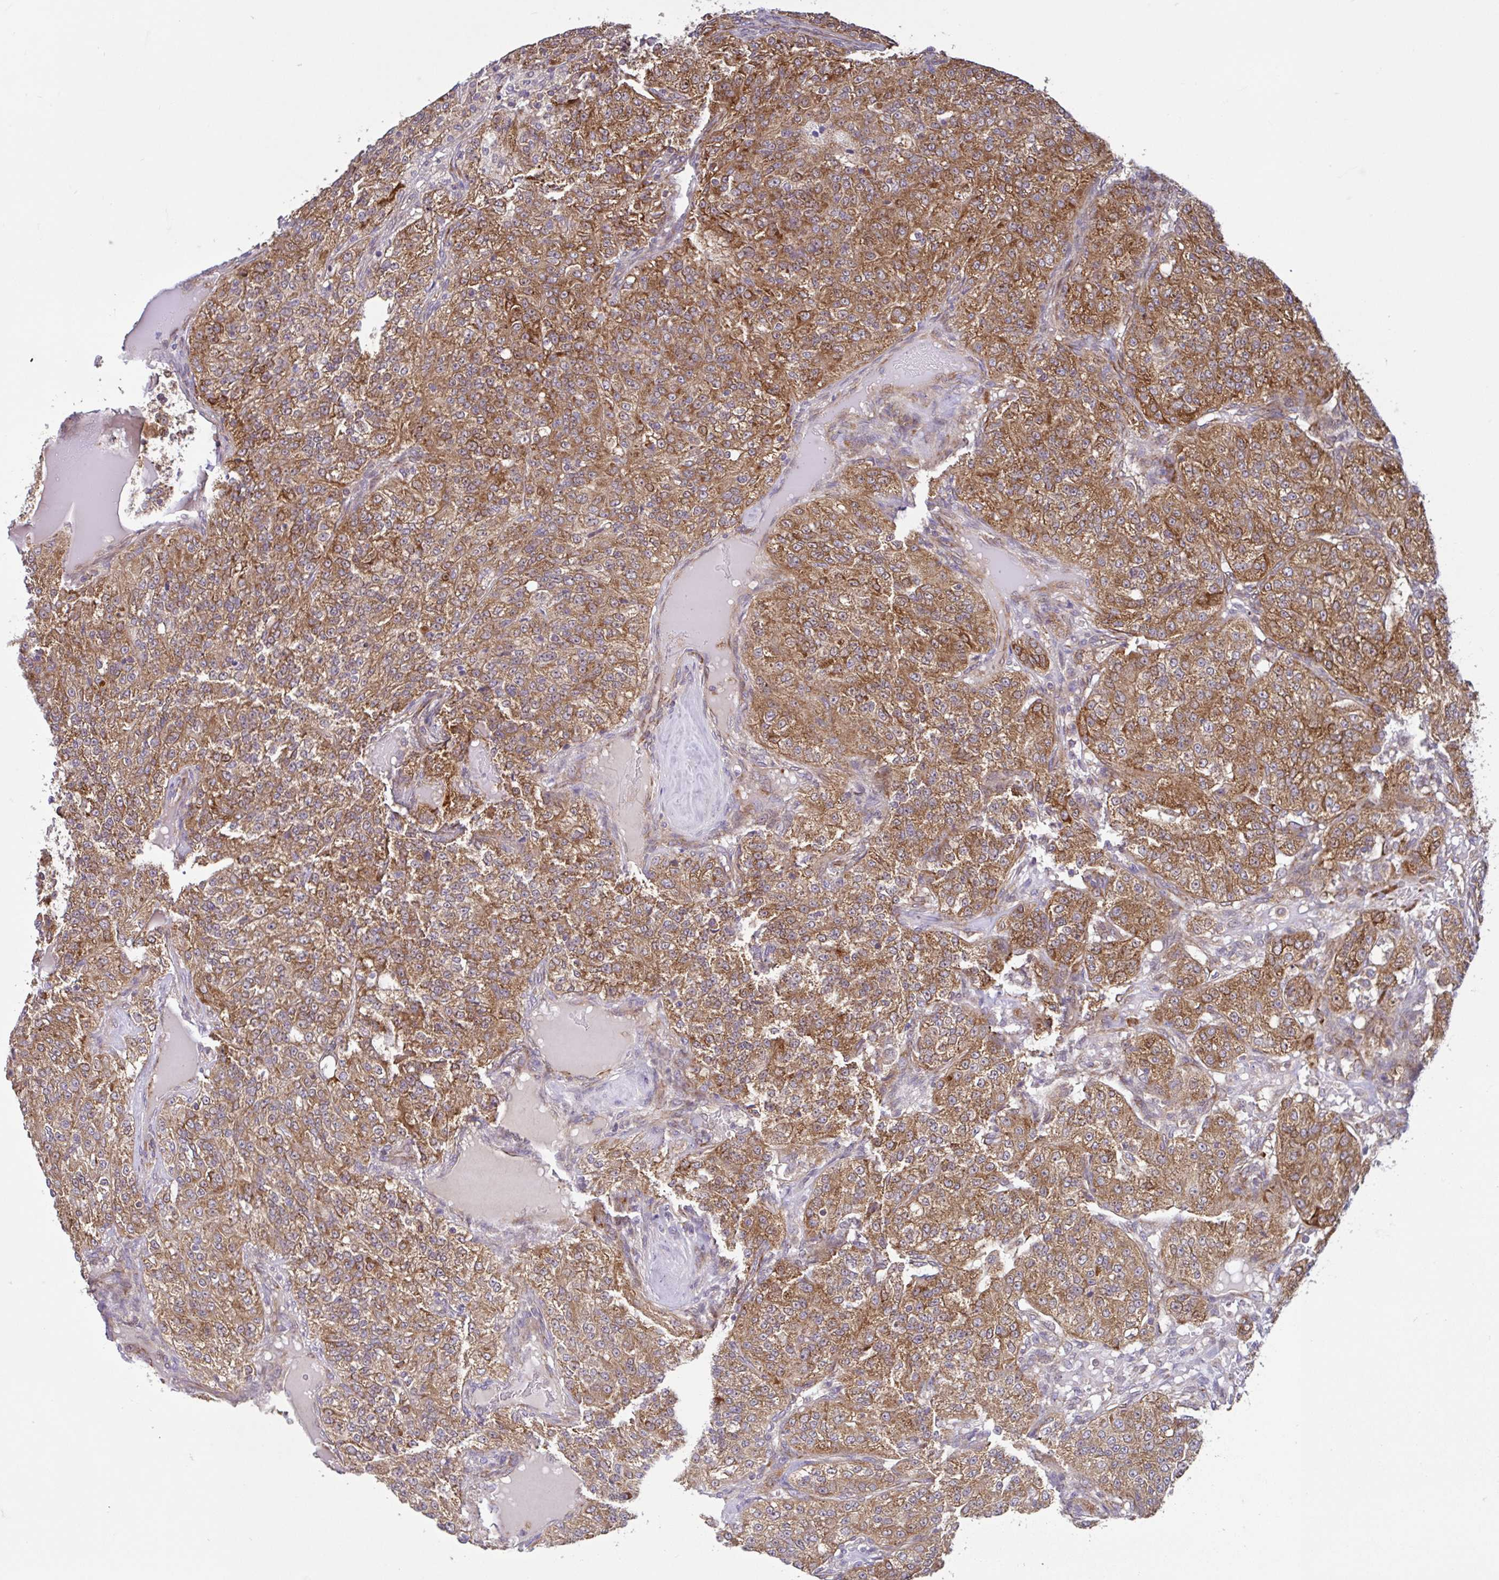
{"staining": {"intensity": "moderate", "quantity": ">75%", "location": "cytoplasmic/membranous"}, "tissue": "renal cancer", "cell_type": "Tumor cells", "image_type": "cancer", "snomed": [{"axis": "morphology", "description": "Adenocarcinoma, NOS"}, {"axis": "topography", "description": "Kidney"}], "caption": "Human renal cancer stained with a brown dye shows moderate cytoplasmic/membranous positive positivity in approximately >75% of tumor cells.", "gene": "NTPCR", "patient": {"sex": "female", "age": 63}}